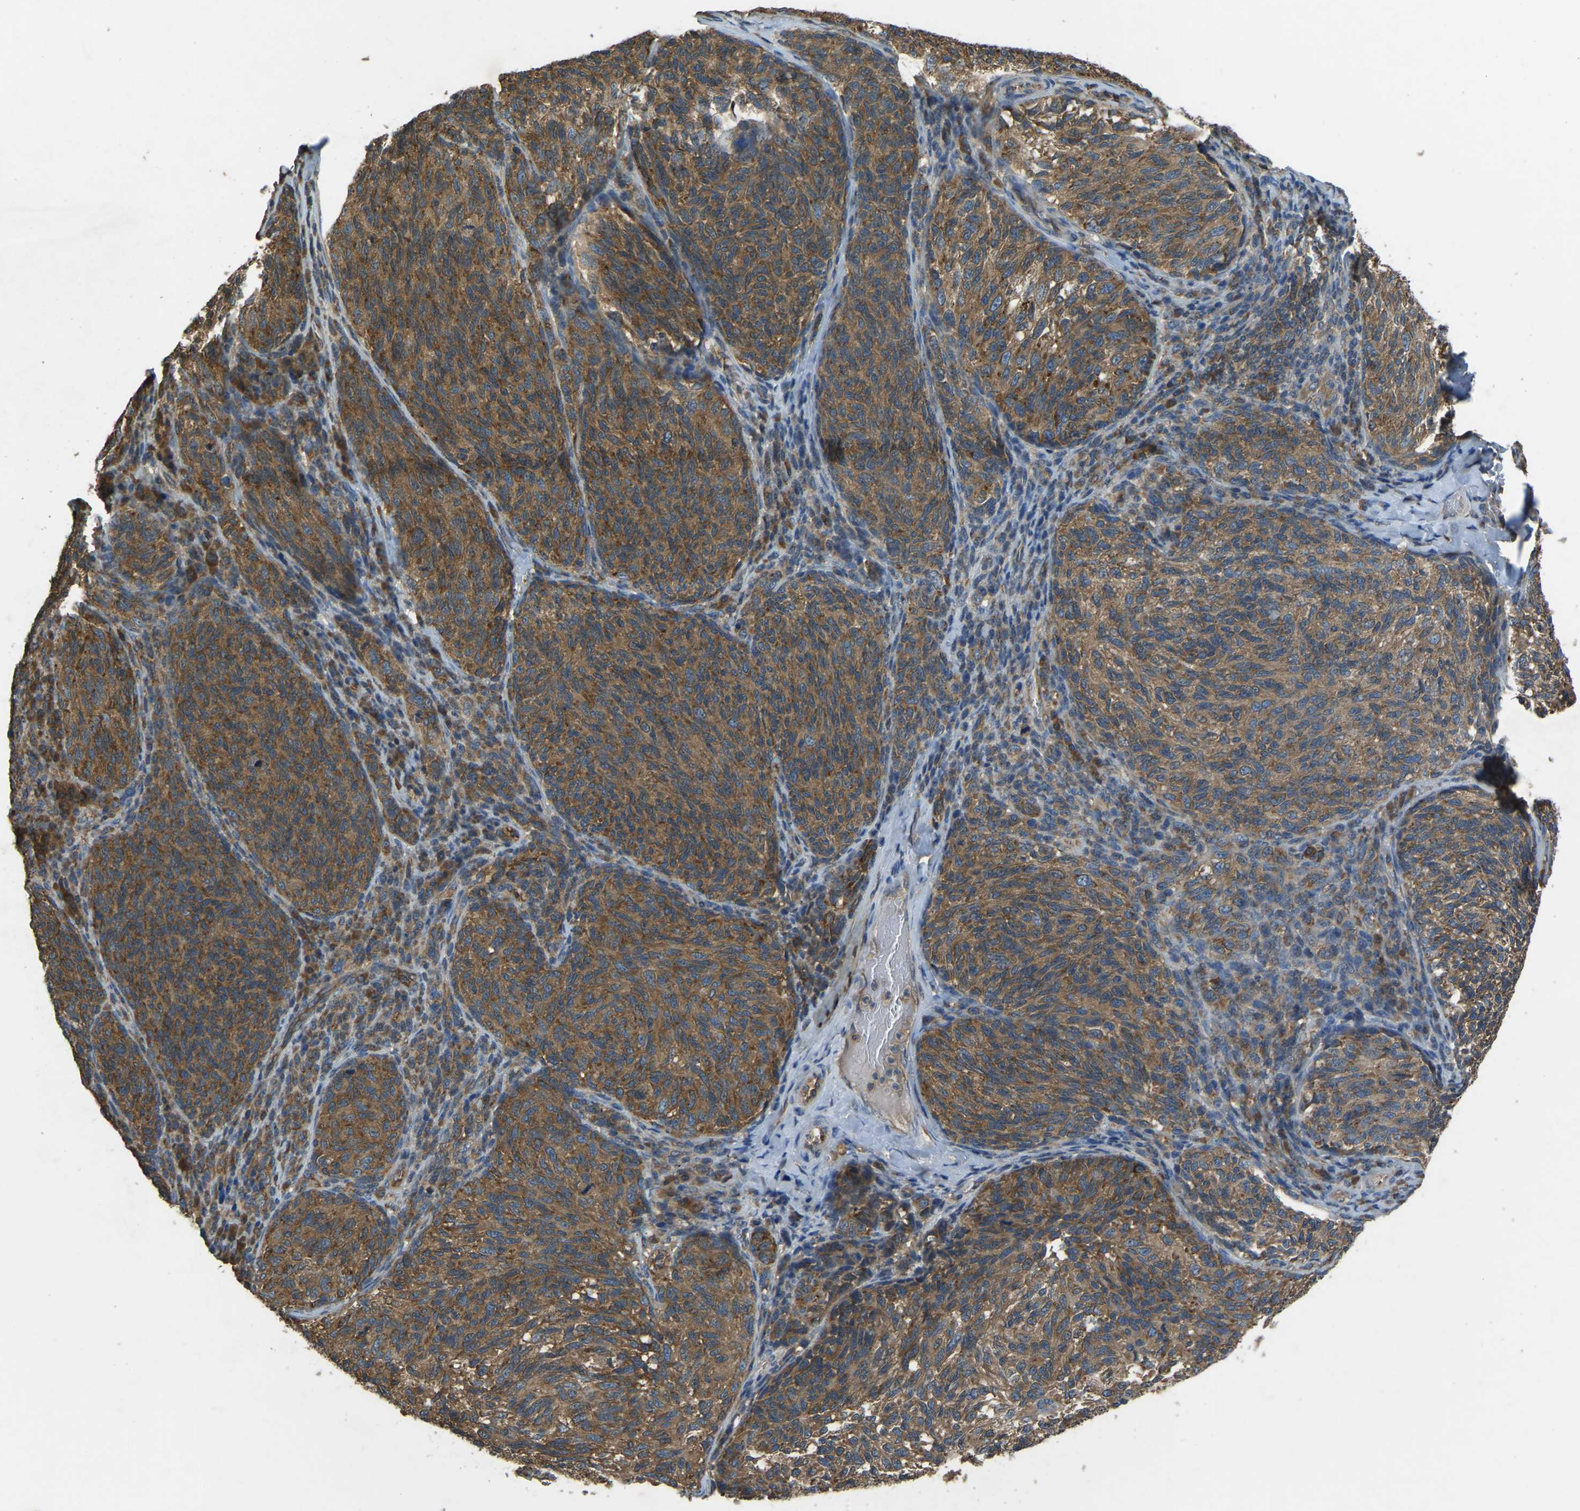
{"staining": {"intensity": "strong", "quantity": ">75%", "location": "cytoplasmic/membranous"}, "tissue": "melanoma", "cell_type": "Tumor cells", "image_type": "cancer", "snomed": [{"axis": "morphology", "description": "Malignant melanoma, NOS"}, {"axis": "topography", "description": "Skin"}], "caption": "Tumor cells reveal high levels of strong cytoplasmic/membranous expression in about >75% of cells in human melanoma.", "gene": "AIMP1", "patient": {"sex": "female", "age": 73}}